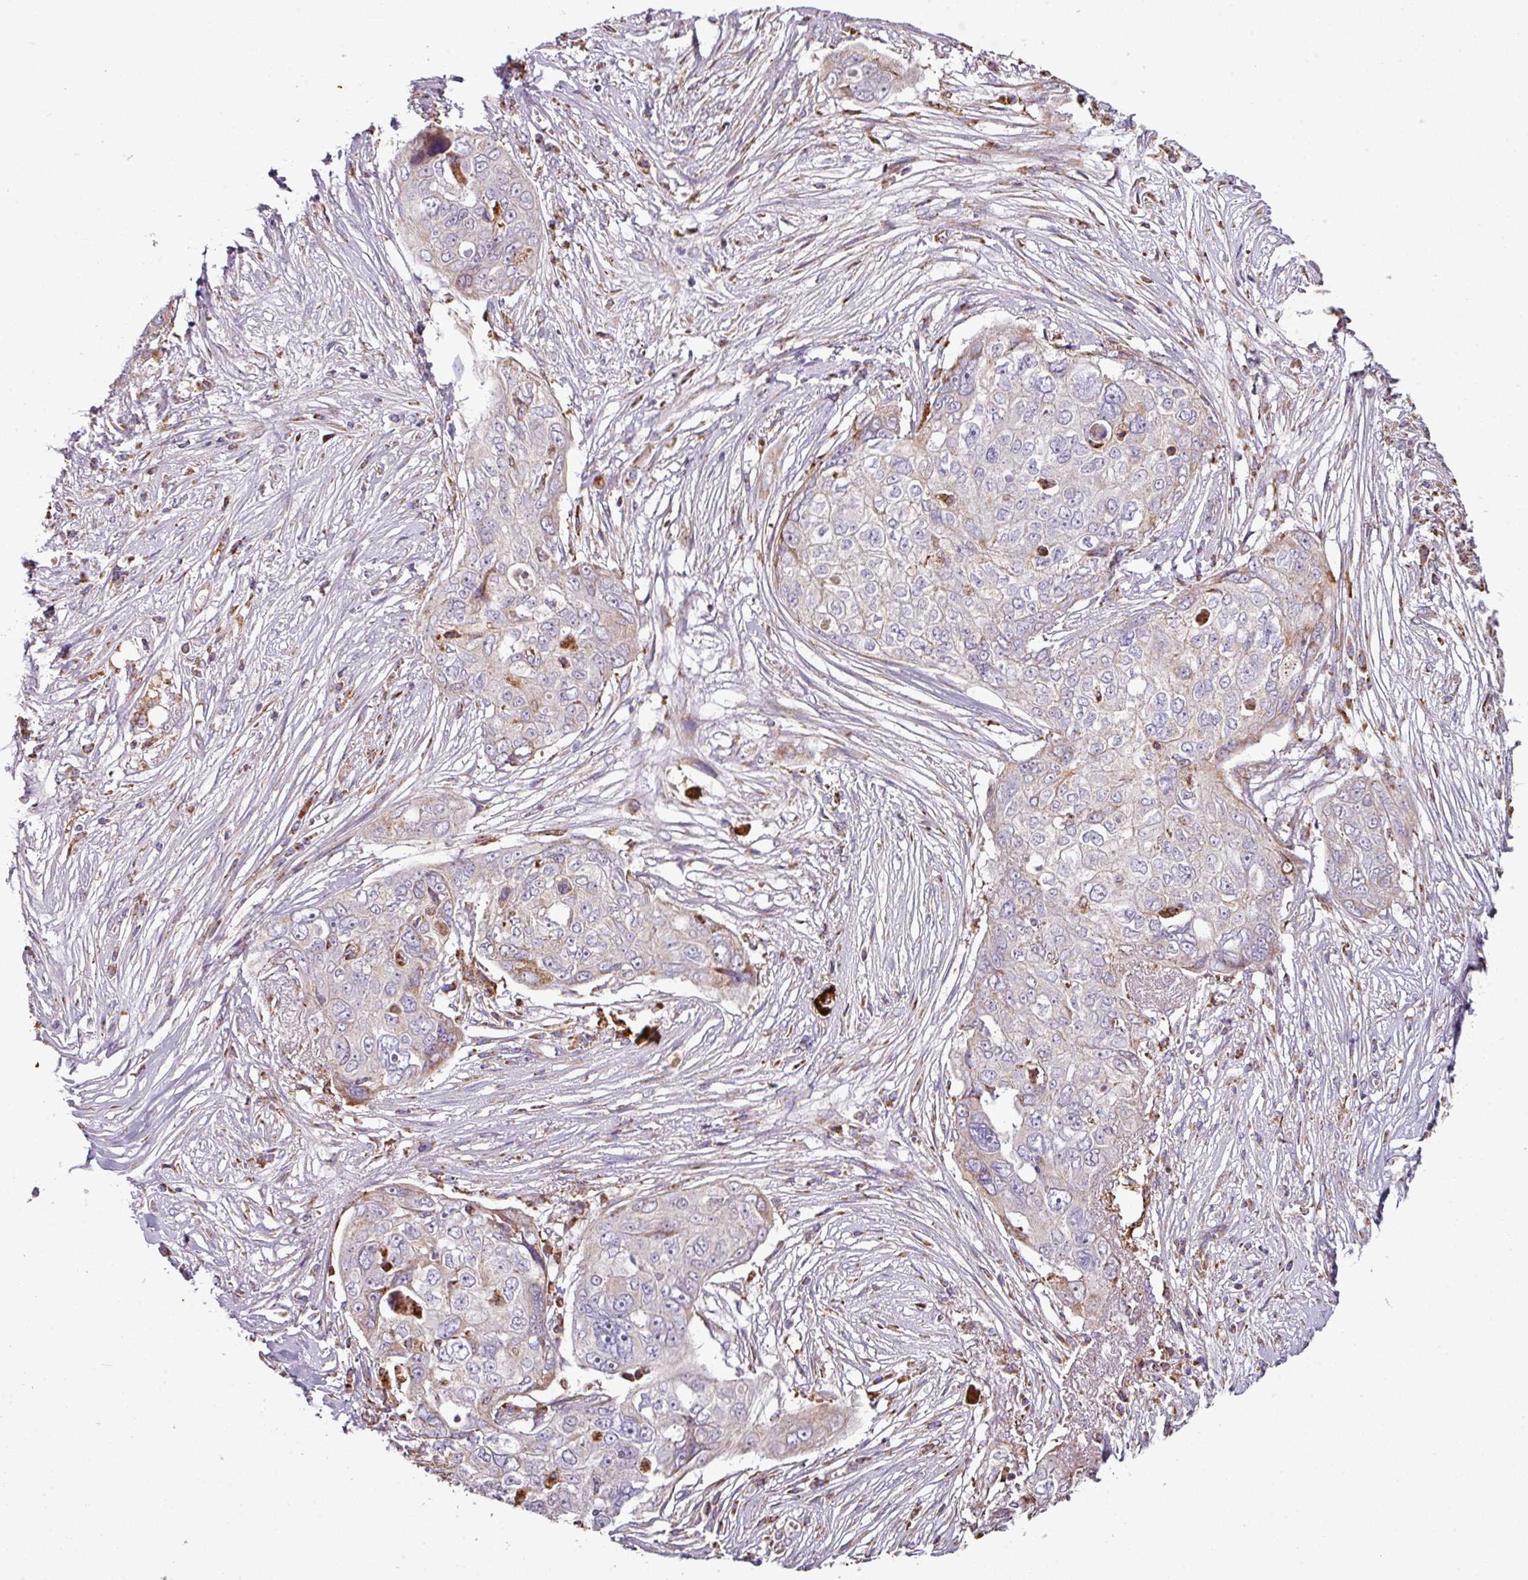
{"staining": {"intensity": "negative", "quantity": "none", "location": "none"}, "tissue": "ovarian cancer", "cell_type": "Tumor cells", "image_type": "cancer", "snomed": [{"axis": "morphology", "description": "Carcinoma, endometroid"}, {"axis": "topography", "description": "Ovary"}], "caption": "DAB (3,3'-diaminobenzidine) immunohistochemical staining of ovarian cancer exhibits no significant staining in tumor cells.", "gene": "SQOR", "patient": {"sex": "female", "age": 70}}